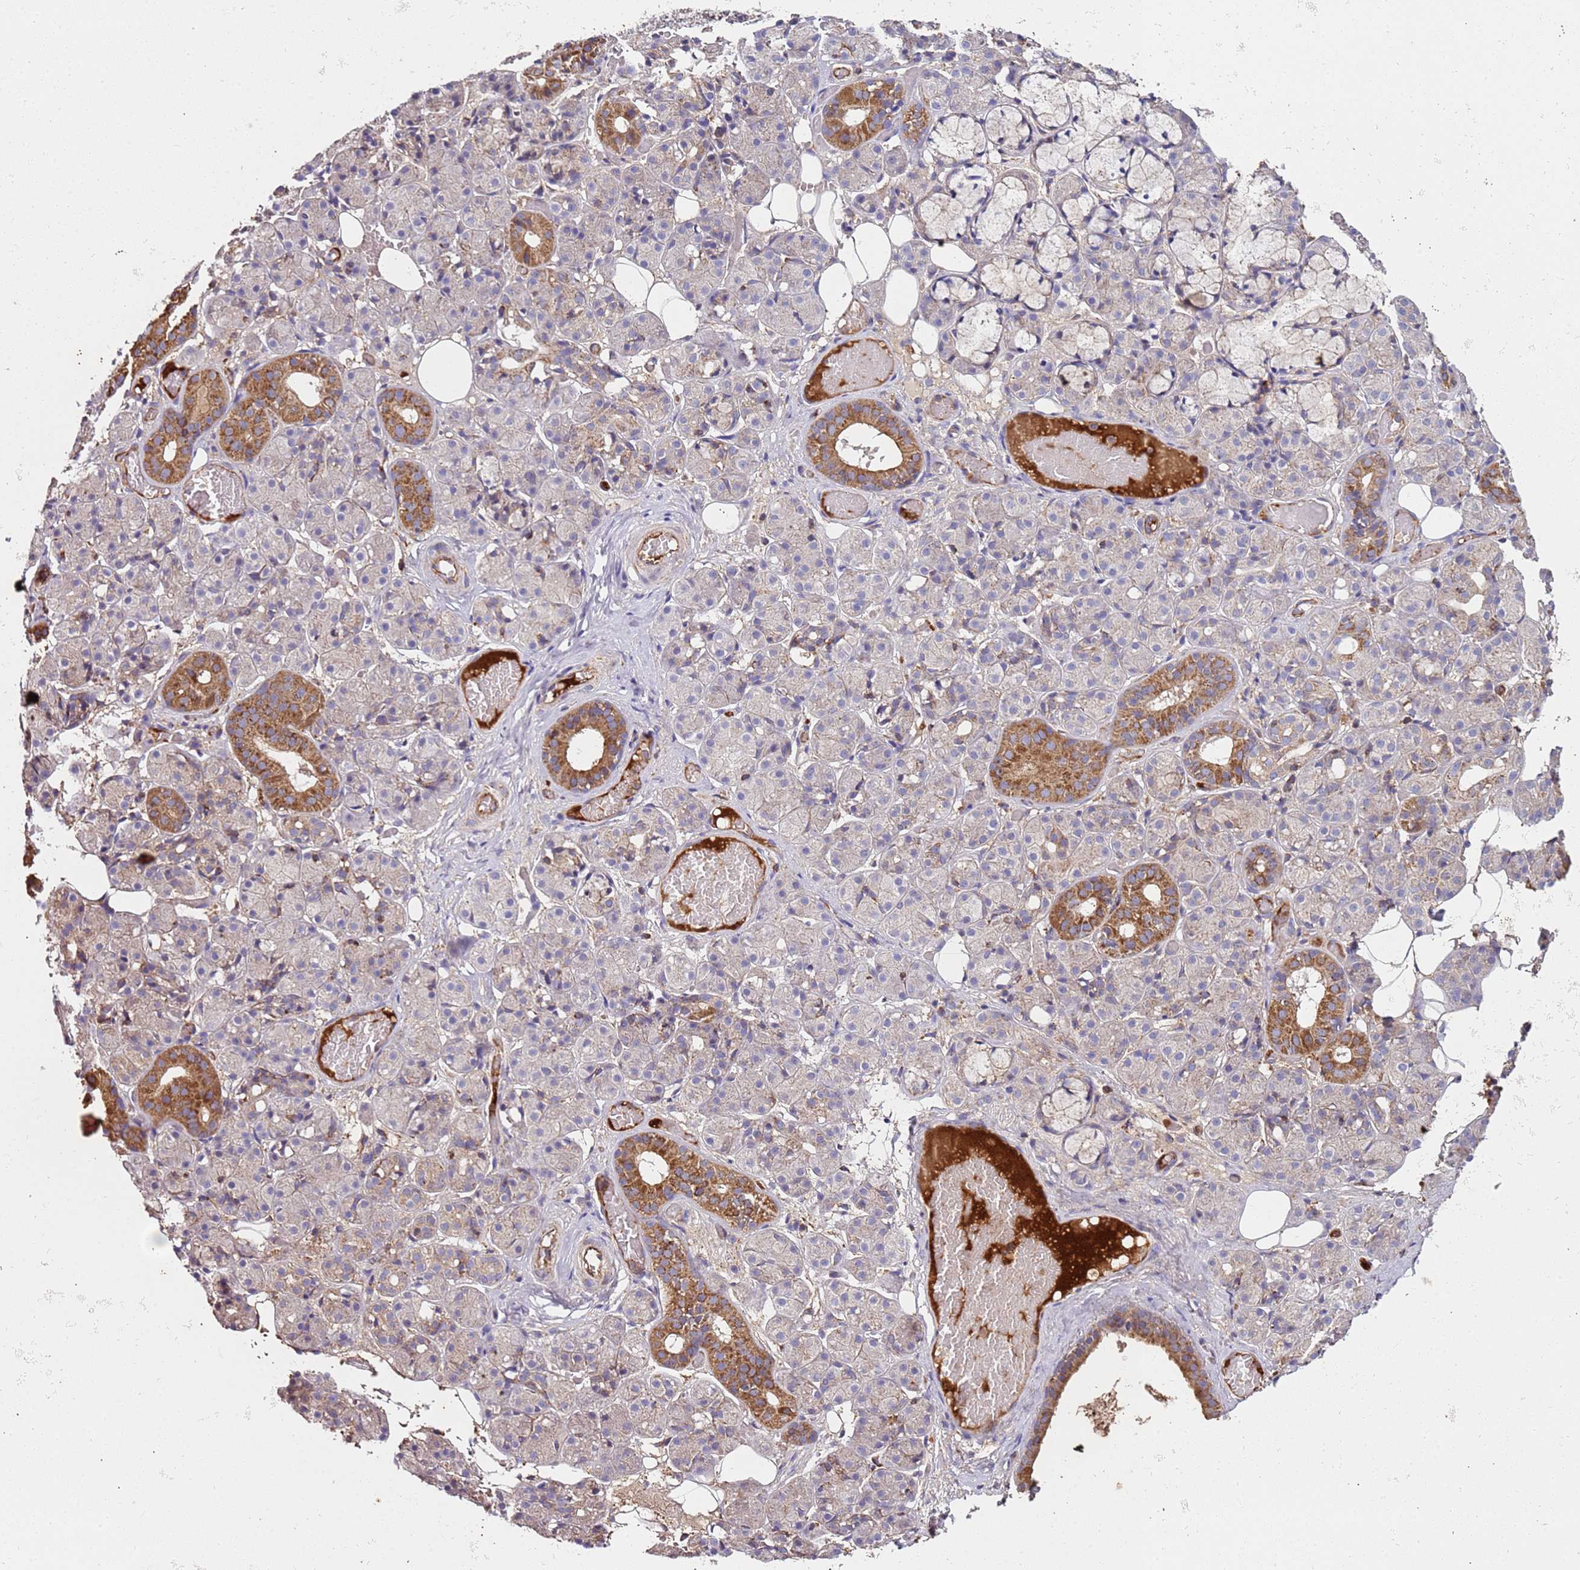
{"staining": {"intensity": "strong", "quantity": "<25%", "location": "cytoplasmic/membranous"}, "tissue": "salivary gland", "cell_type": "Glandular cells", "image_type": "normal", "snomed": [{"axis": "morphology", "description": "Normal tissue, NOS"}, {"axis": "topography", "description": "Salivary gland"}], "caption": "Brown immunohistochemical staining in benign human salivary gland exhibits strong cytoplasmic/membranous expression in approximately <25% of glandular cells. (DAB (3,3'-diaminobenzidine) IHC with brightfield microscopy, high magnification).", "gene": "RMND5A", "patient": {"sex": "male", "age": 63}}